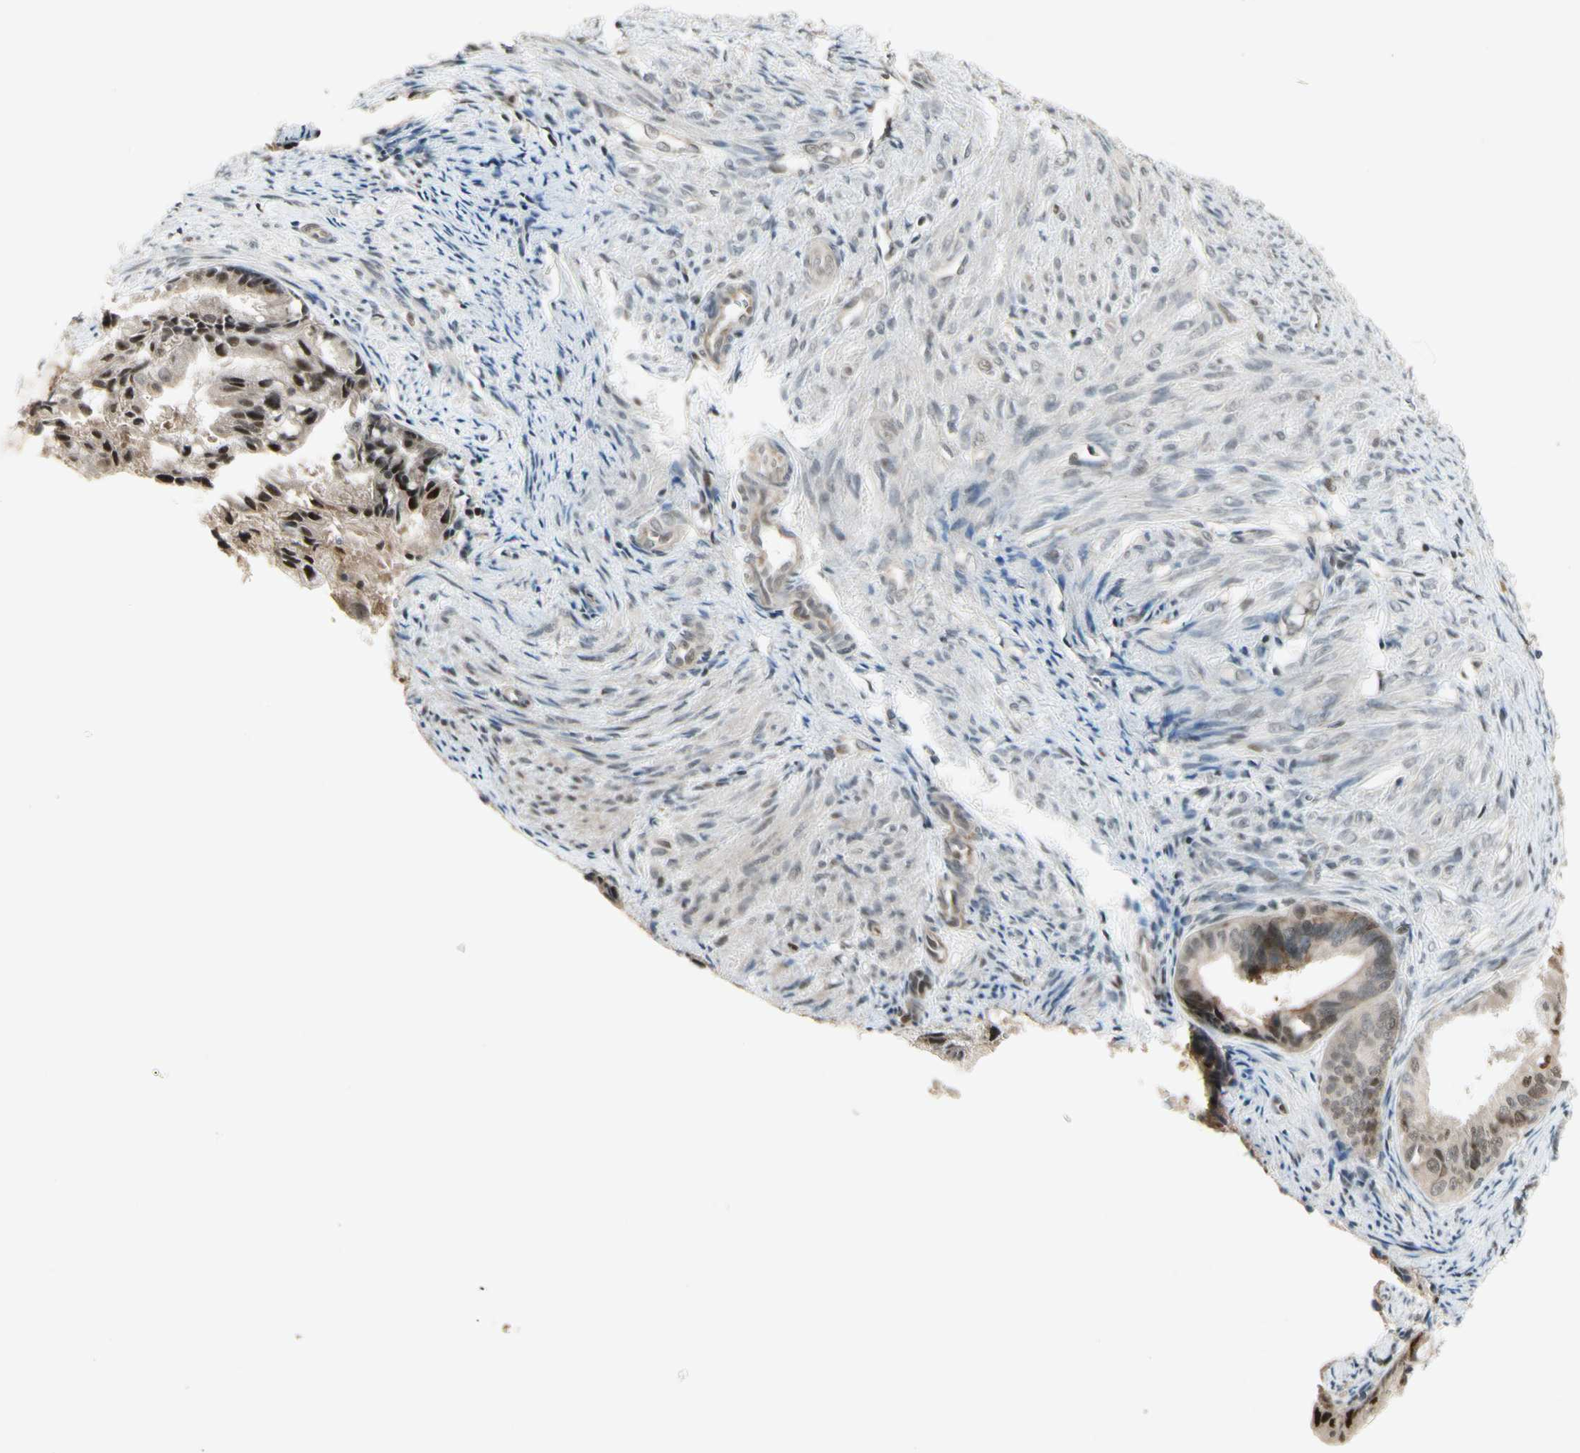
{"staining": {"intensity": "moderate", "quantity": "25%-75%", "location": "nuclear"}, "tissue": "endometrial cancer", "cell_type": "Tumor cells", "image_type": "cancer", "snomed": [{"axis": "morphology", "description": "Adenocarcinoma, NOS"}, {"axis": "topography", "description": "Endometrium"}], "caption": "Immunohistochemistry staining of adenocarcinoma (endometrial), which demonstrates medium levels of moderate nuclear staining in about 25%-75% of tumor cells indicating moderate nuclear protein staining. The staining was performed using DAB (3,3'-diaminobenzidine) (brown) for protein detection and nuclei were counterstained in hematoxylin (blue).", "gene": "CDK11A", "patient": {"sex": "female", "age": 86}}